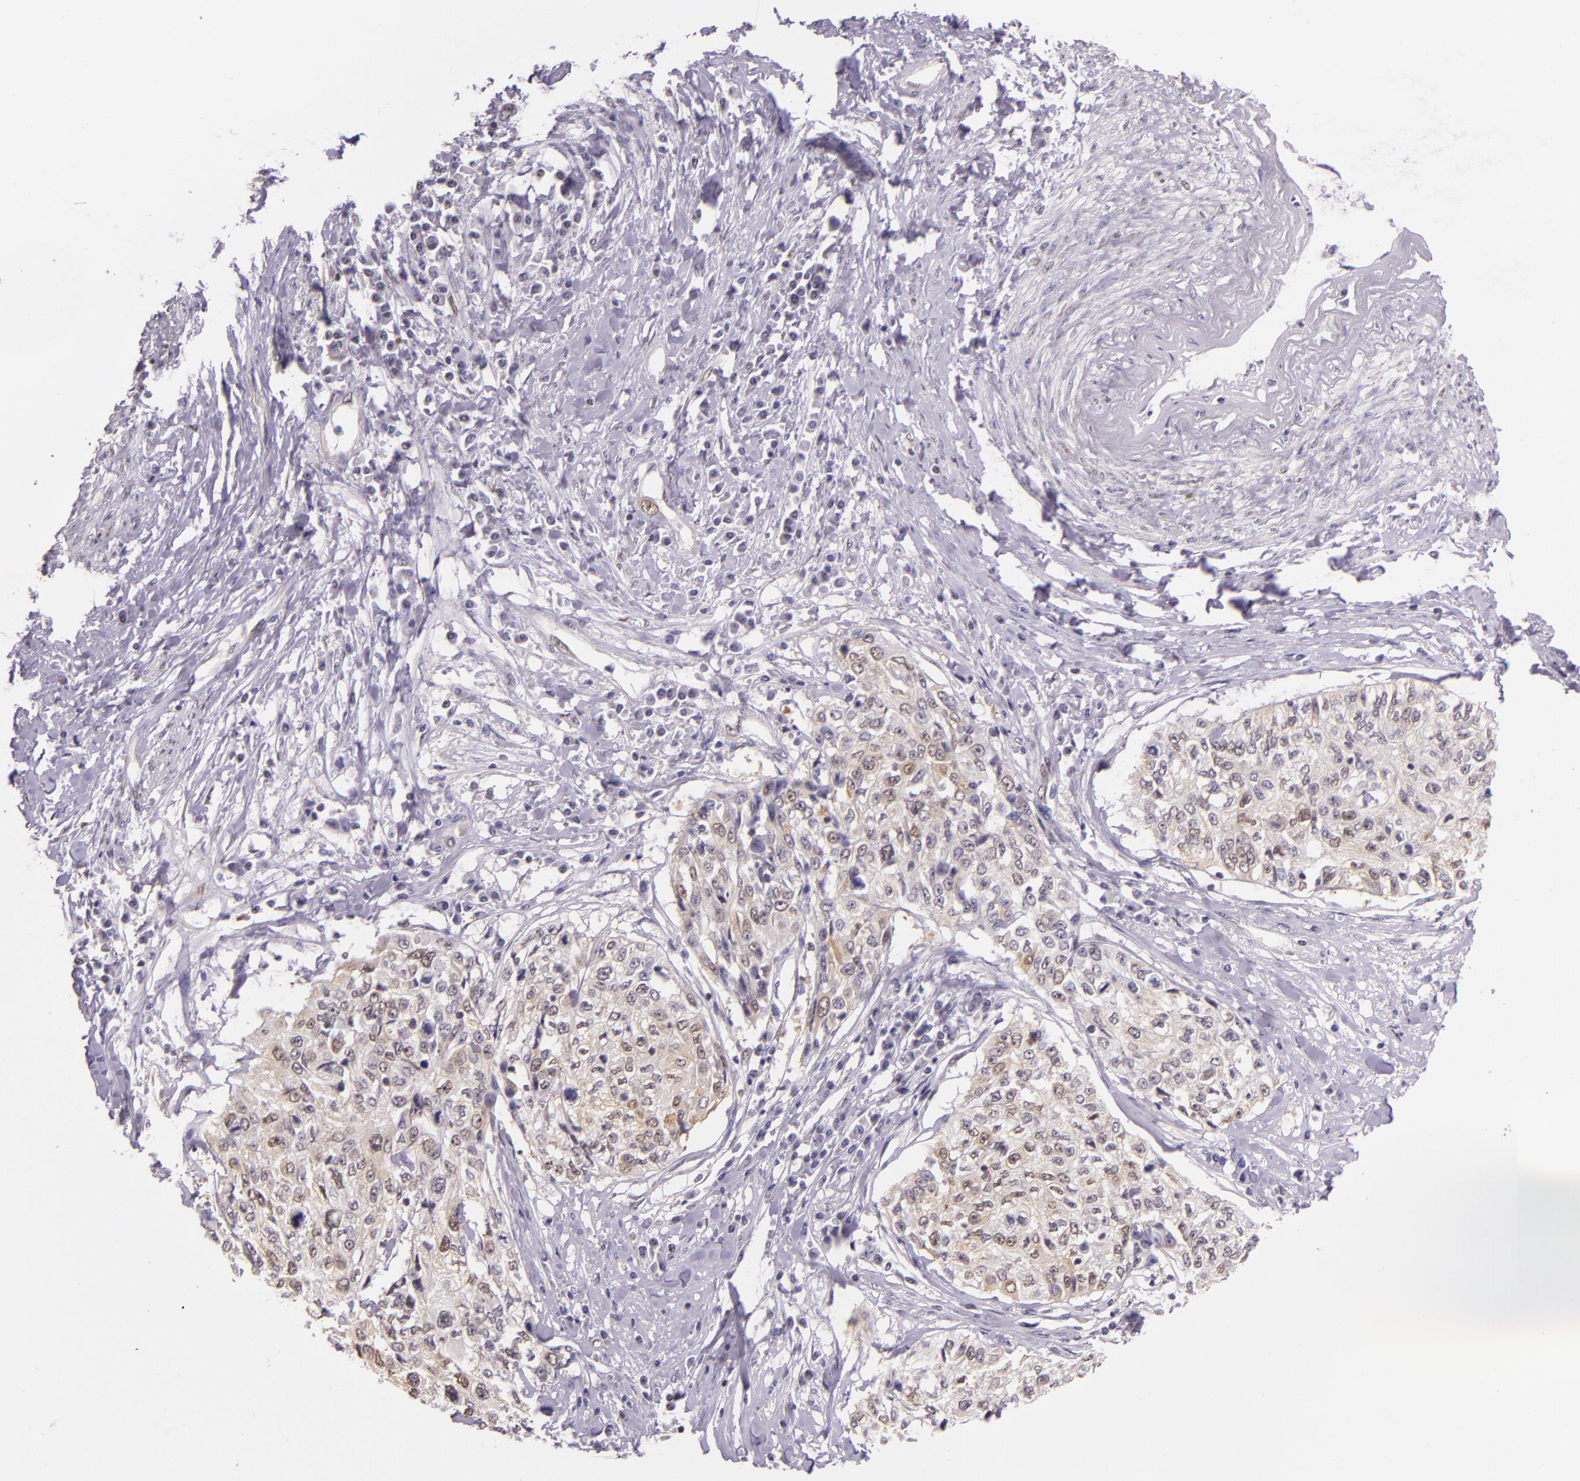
{"staining": {"intensity": "weak", "quantity": "25%-75%", "location": "cytoplasmic/membranous,nuclear"}, "tissue": "cervical cancer", "cell_type": "Tumor cells", "image_type": "cancer", "snomed": [{"axis": "morphology", "description": "Squamous cell carcinoma, NOS"}, {"axis": "topography", "description": "Cervix"}], "caption": "Immunohistochemistry histopathology image of cervical cancer (squamous cell carcinoma) stained for a protein (brown), which demonstrates low levels of weak cytoplasmic/membranous and nuclear staining in approximately 25%-75% of tumor cells.", "gene": "HSPA8", "patient": {"sex": "female", "age": 57}}